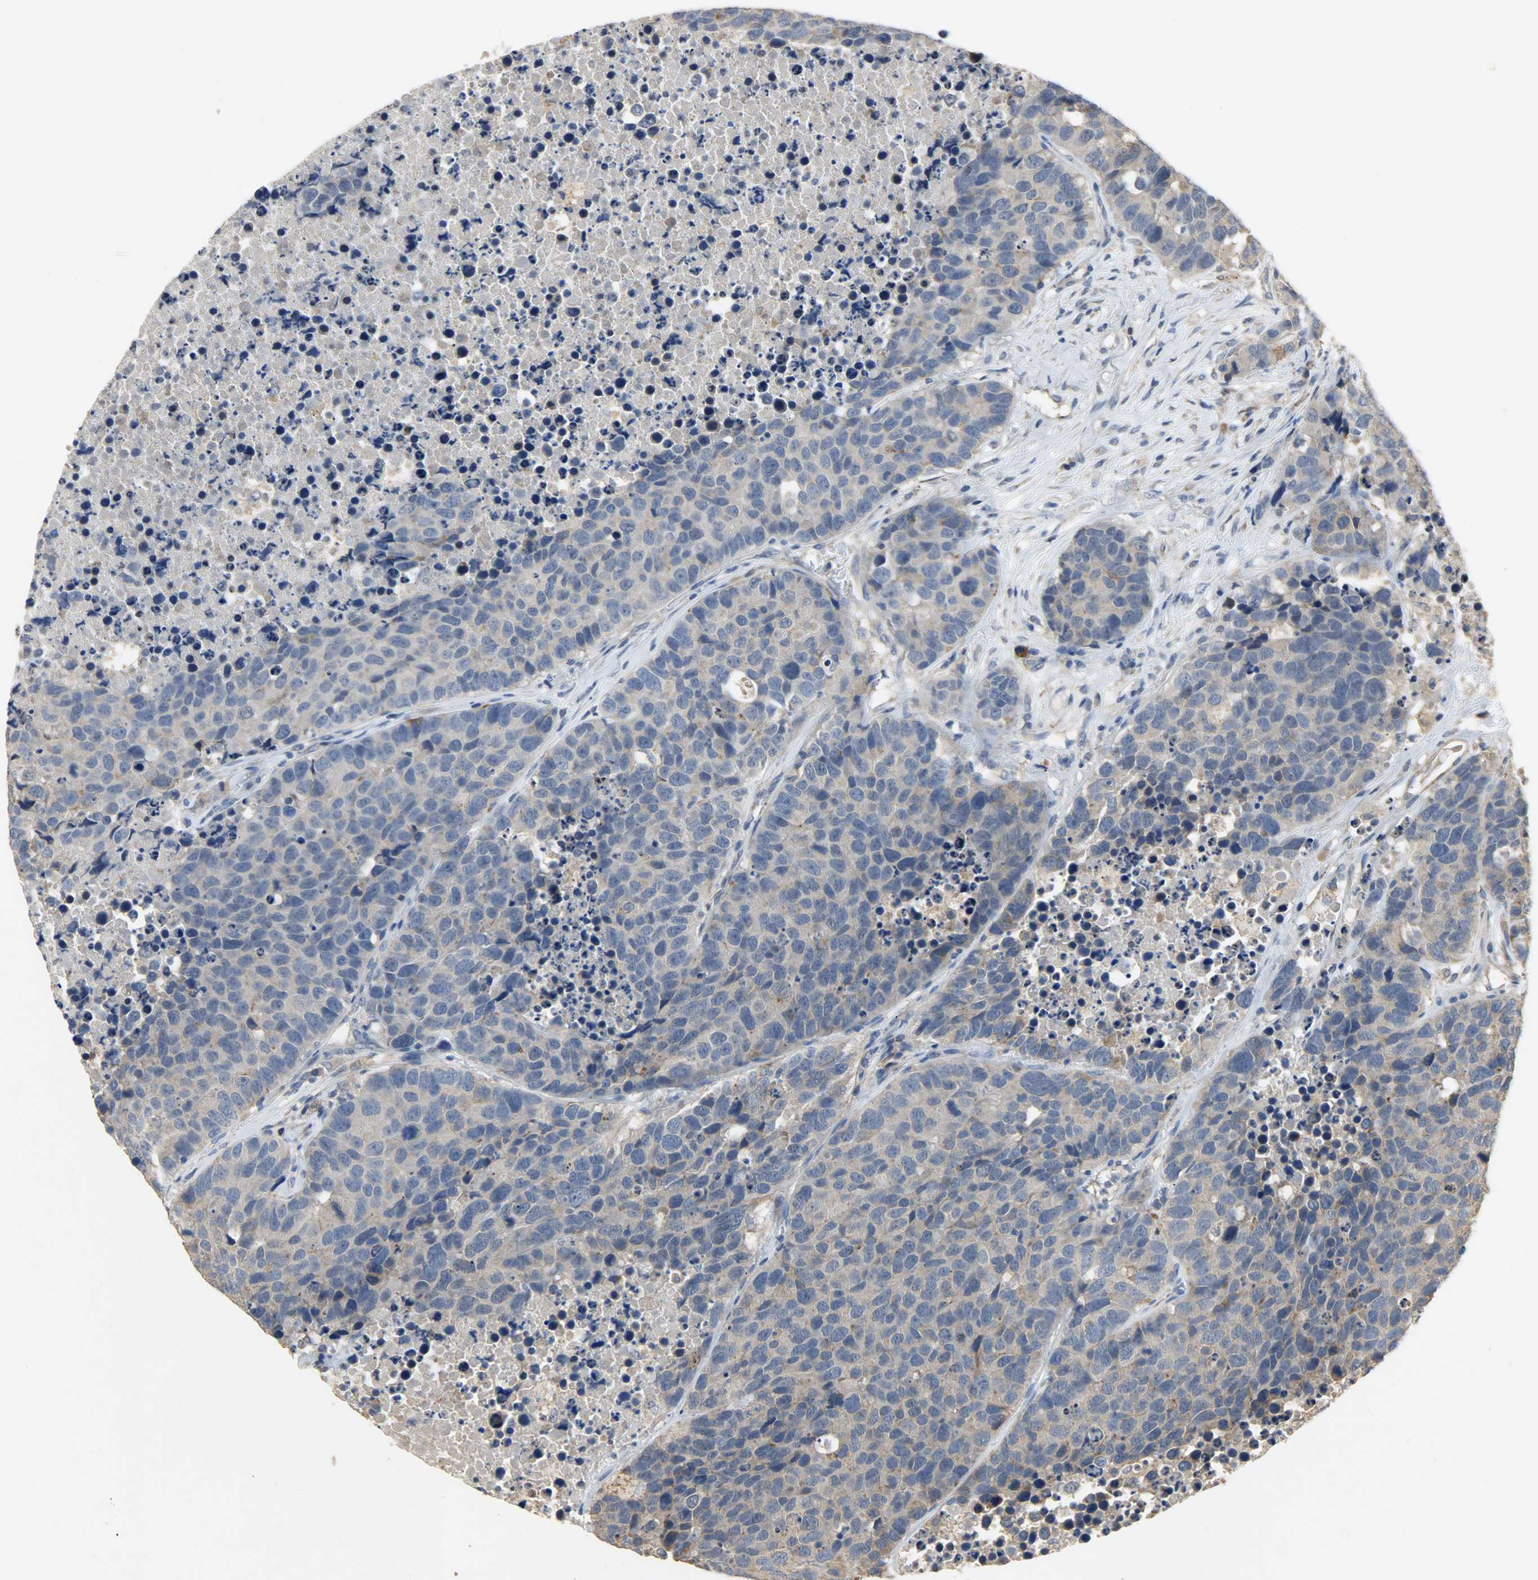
{"staining": {"intensity": "weak", "quantity": ">75%", "location": "cytoplasmic/membranous"}, "tissue": "carcinoid", "cell_type": "Tumor cells", "image_type": "cancer", "snomed": [{"axis": "morphology", "description": "Carcinoid, malignant, NOS"}, {"axis": "topography", "description": "Lung"}], "caption": "Protein expression by immunohistochemistry (IHC) displays weak cytoplasmic/membranous expression in approximately >75% of tumor cells in malignant carcinoid.", "gene": "CDKN2C", "patient": {"sex": "male", "age": 60}}